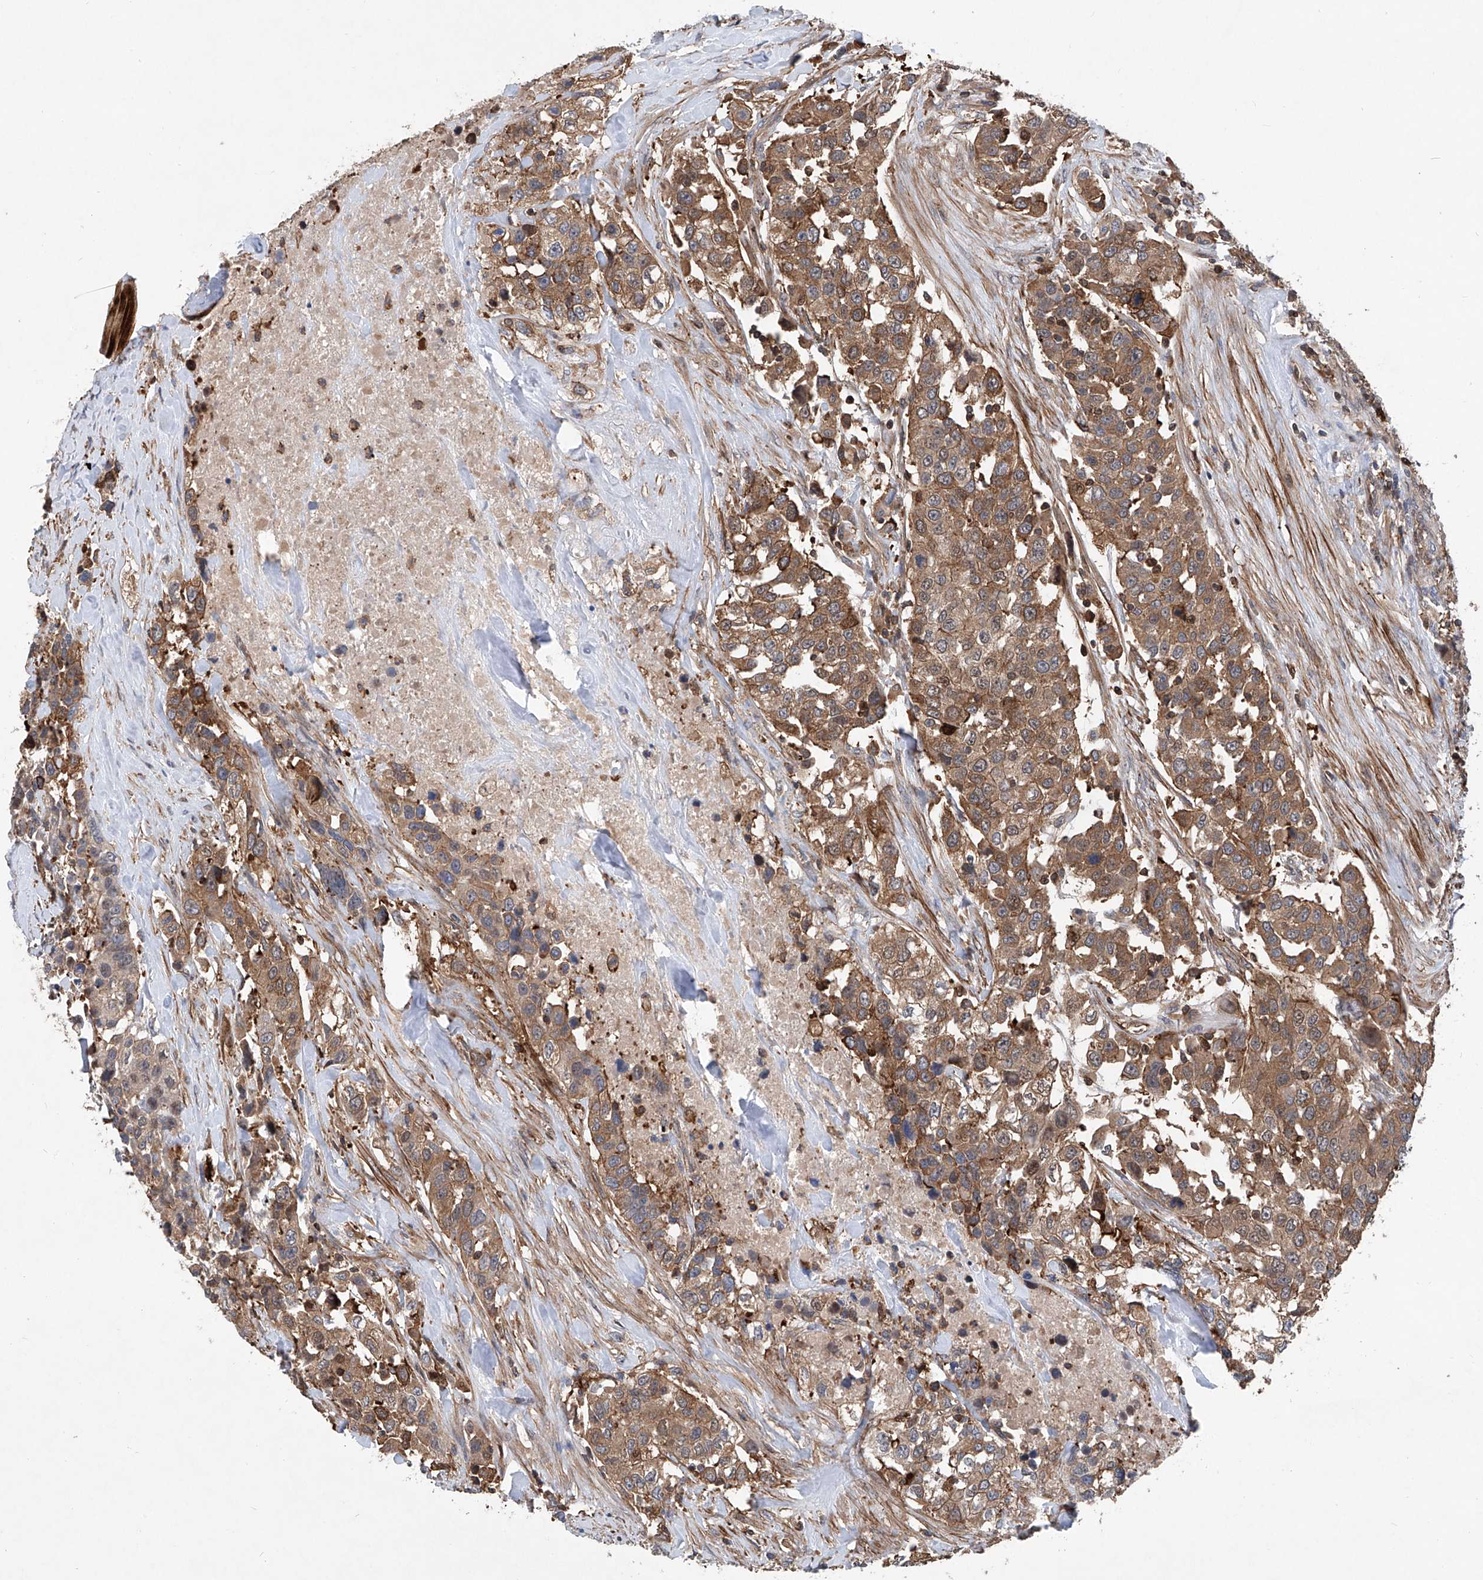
{"staining": {"intensity": "moderate", "quantity": ">75%", "location": "cytoplasmic/membranous"}, "tissue": "urothelial cancer", "cell_type": "Tumor cells", "image_type": "cancer", "snomed": [{"axis": "morphology", "description": "Urothelial carcinoma, High grade"}, {"axis": "topography", "description": "Urinary bladder"}], "caption": "Tumor cells exhibit medium levels of moderate cytoplasmic/membranous staining in about >75% of cells in human urothelial cancer.", "gene": "NT5C3A", "patient": {"sex": "female", "age": 80}}